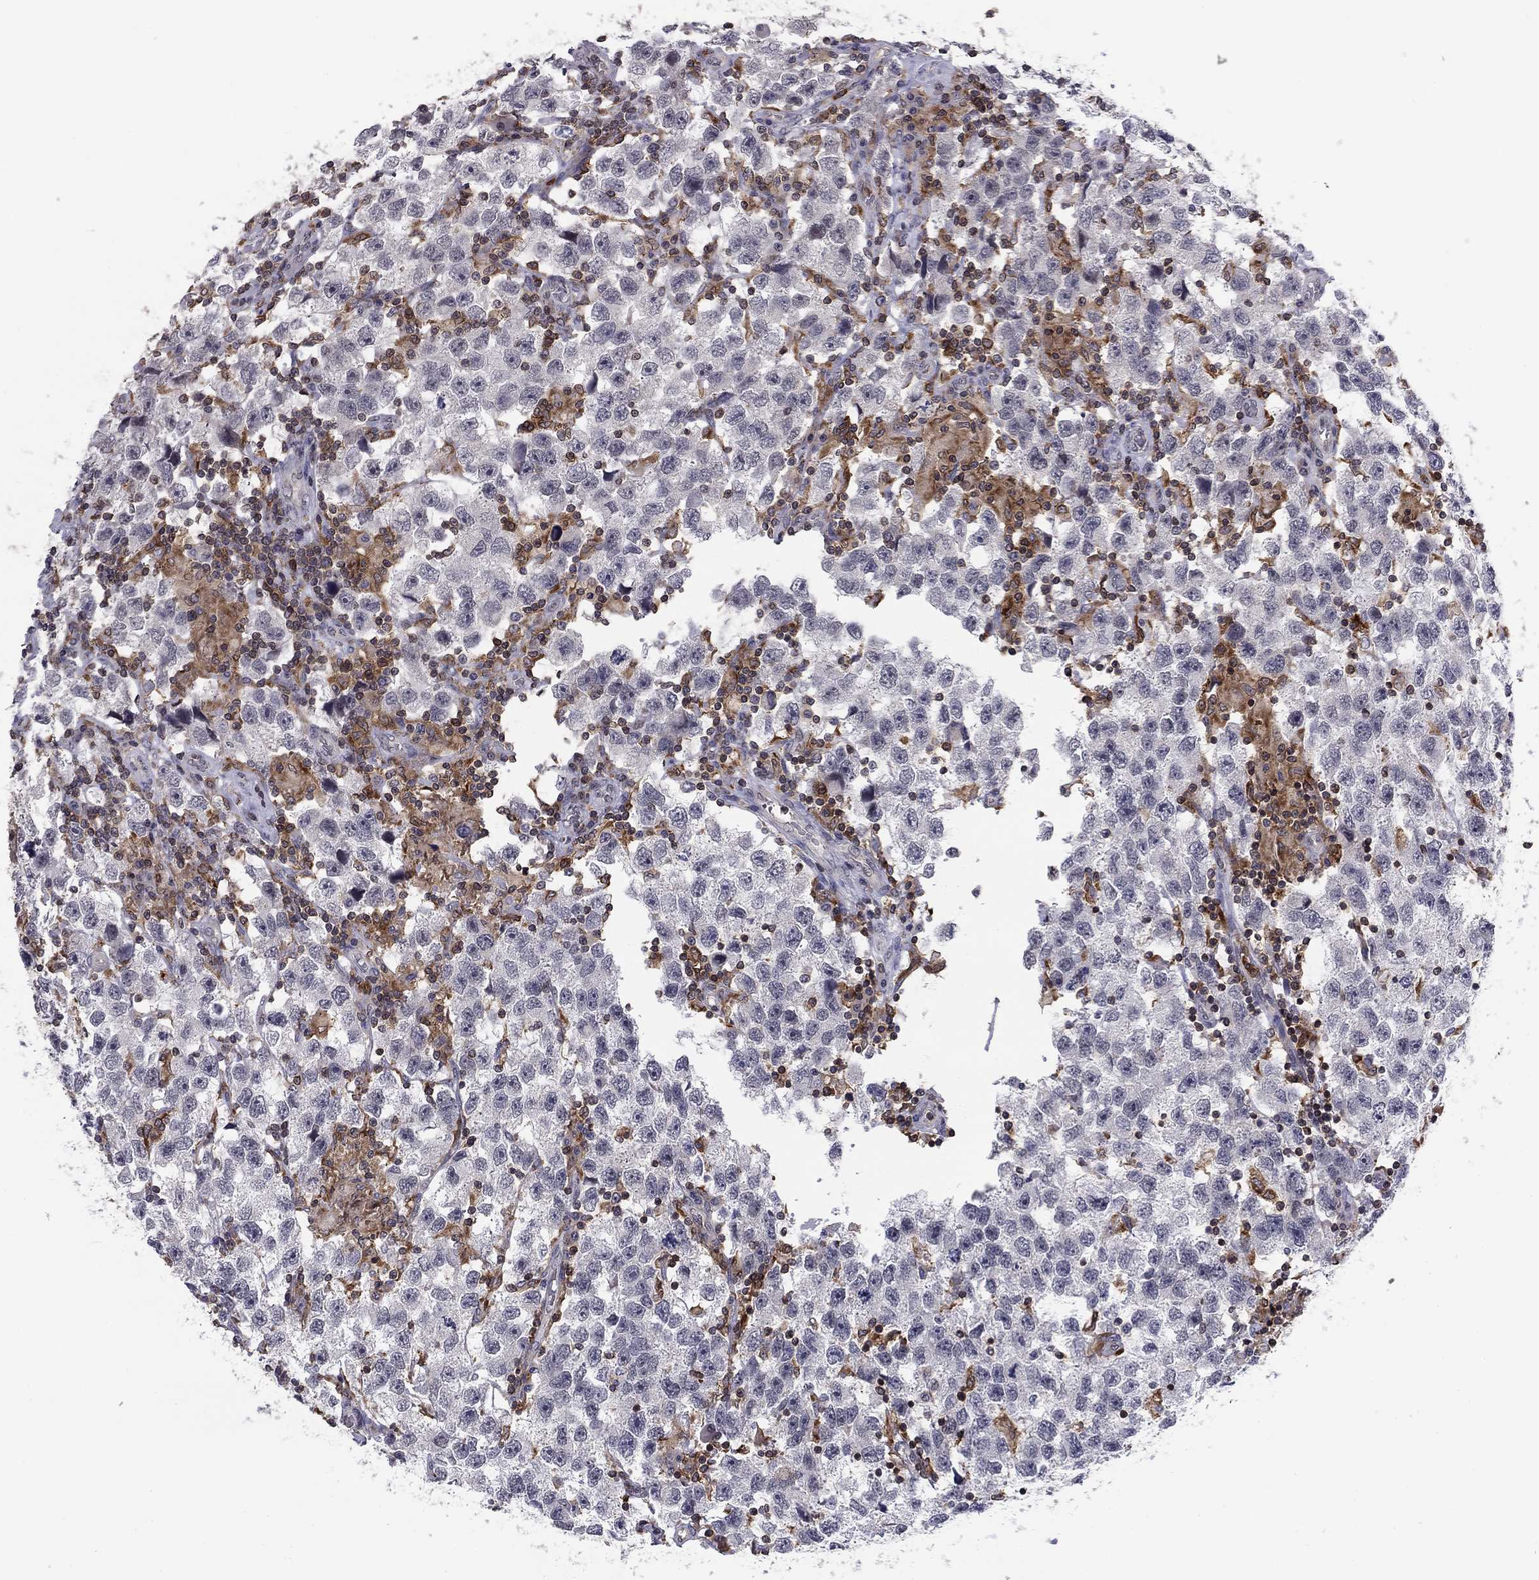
{"staining": {"intensity": "negative", "quantity": "none", "location": "none"}, "tissue": "testis cancer", "cell_type": "Tumor cells", "image_type": "cancer", "snomed": [{"axis": "morphology", "description": "Seminoma, NOS"}, {"axis": "topography", "description": "Testis"}], "caption": "Seminoma (testis) was stained to show a protein in brown. There is no significant positivity in tumor cells.", "gene": "PLCB2", "patient": {"sex": "male", "age": 26}}